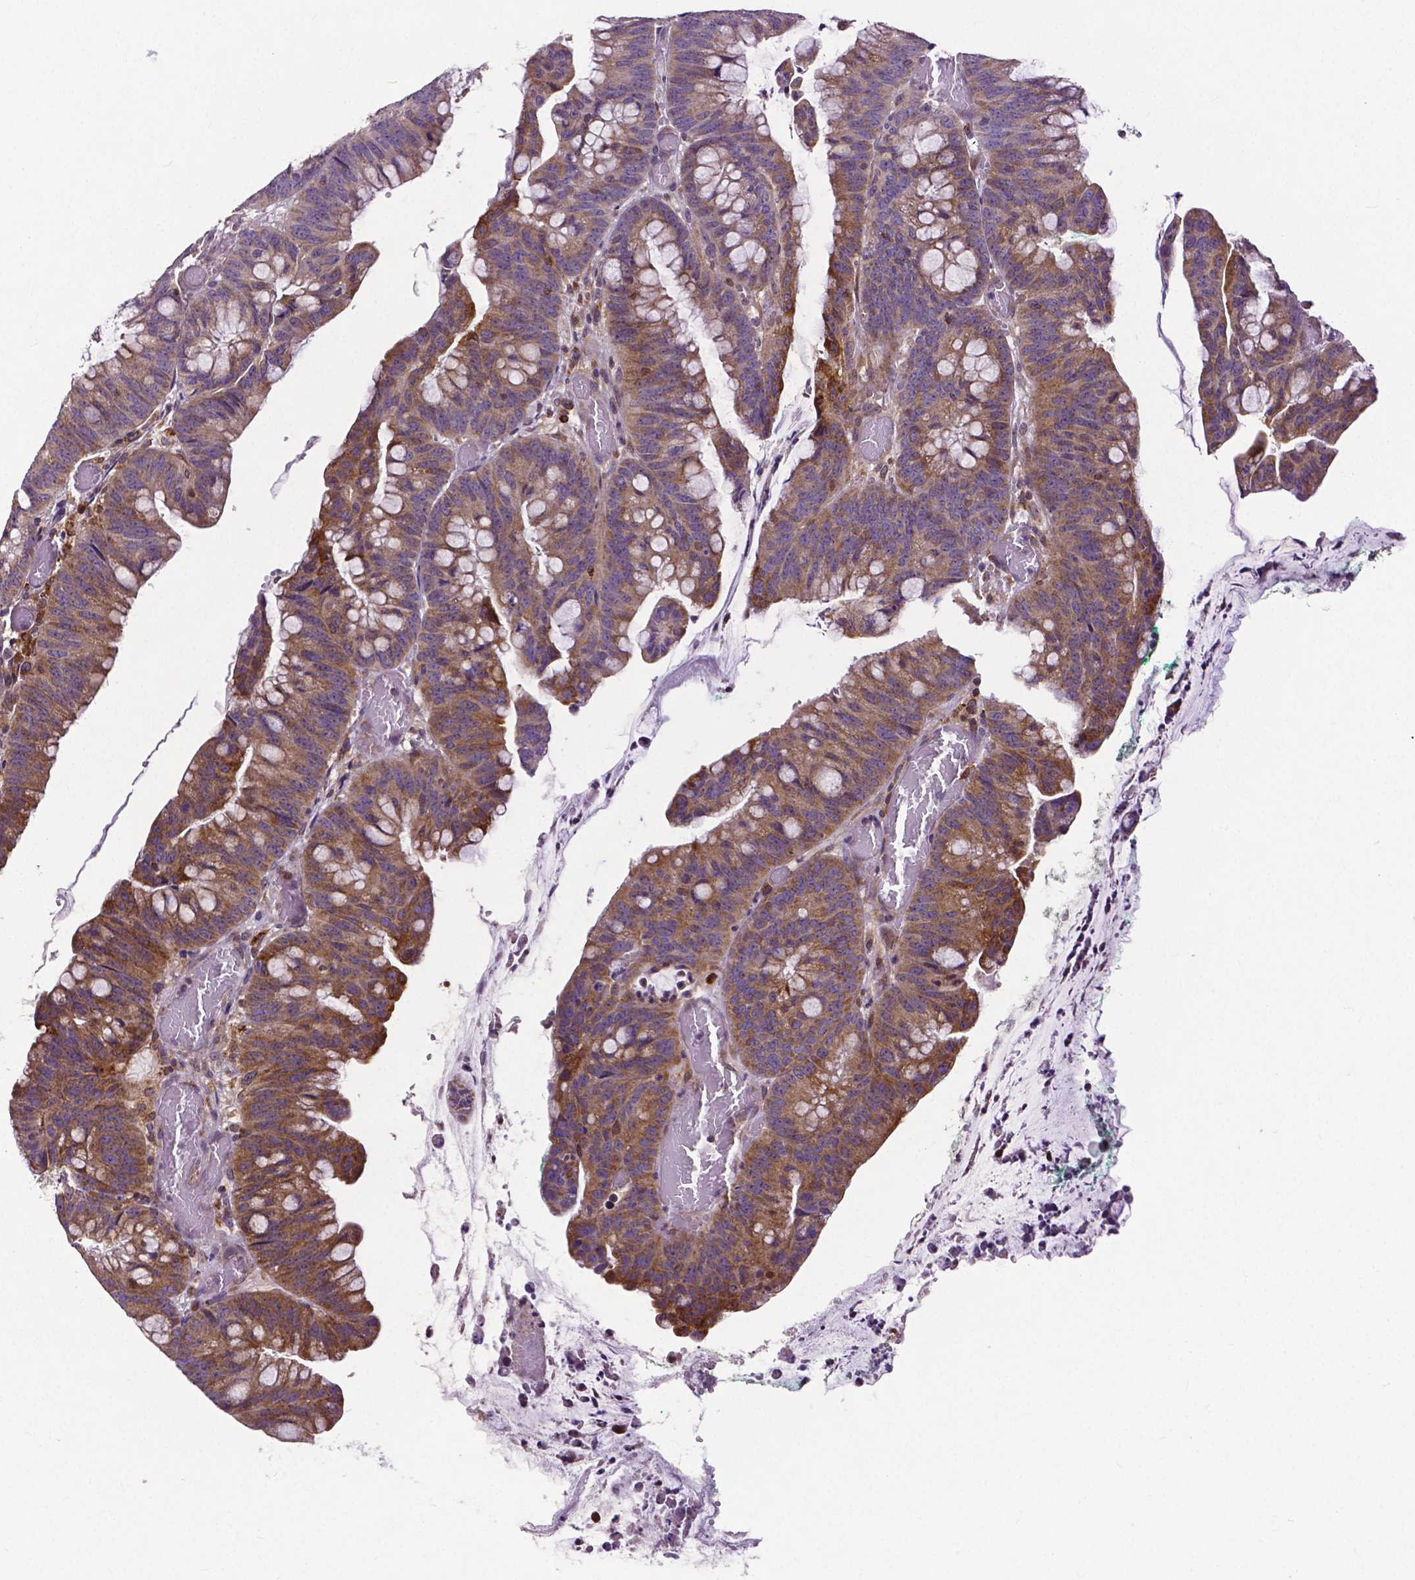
{"staining": {"intensity": "moderate", "quantity": ">75%", "location": "cytoplasmic/membranous"}, "tissue": "colorectal cancer", "cell_type": "Tumor cells", "image_type": "cancer", "snomed": [{"axis": "morphology", "description": "Adenocarcinoma, NOS"}, {"axis": "topography", "description": "Colon"}], "caption": "This photomicrograph shows adenocarcinoma (colorectal) stained with IHC to label a protein in brown. The cytoplasmic/membranous of tumor cells show moderate positivity for the protein. Nuclei are counter-stained blue.", "gene": "MCL1", "patient": {"sex": "male", "age": 62}}